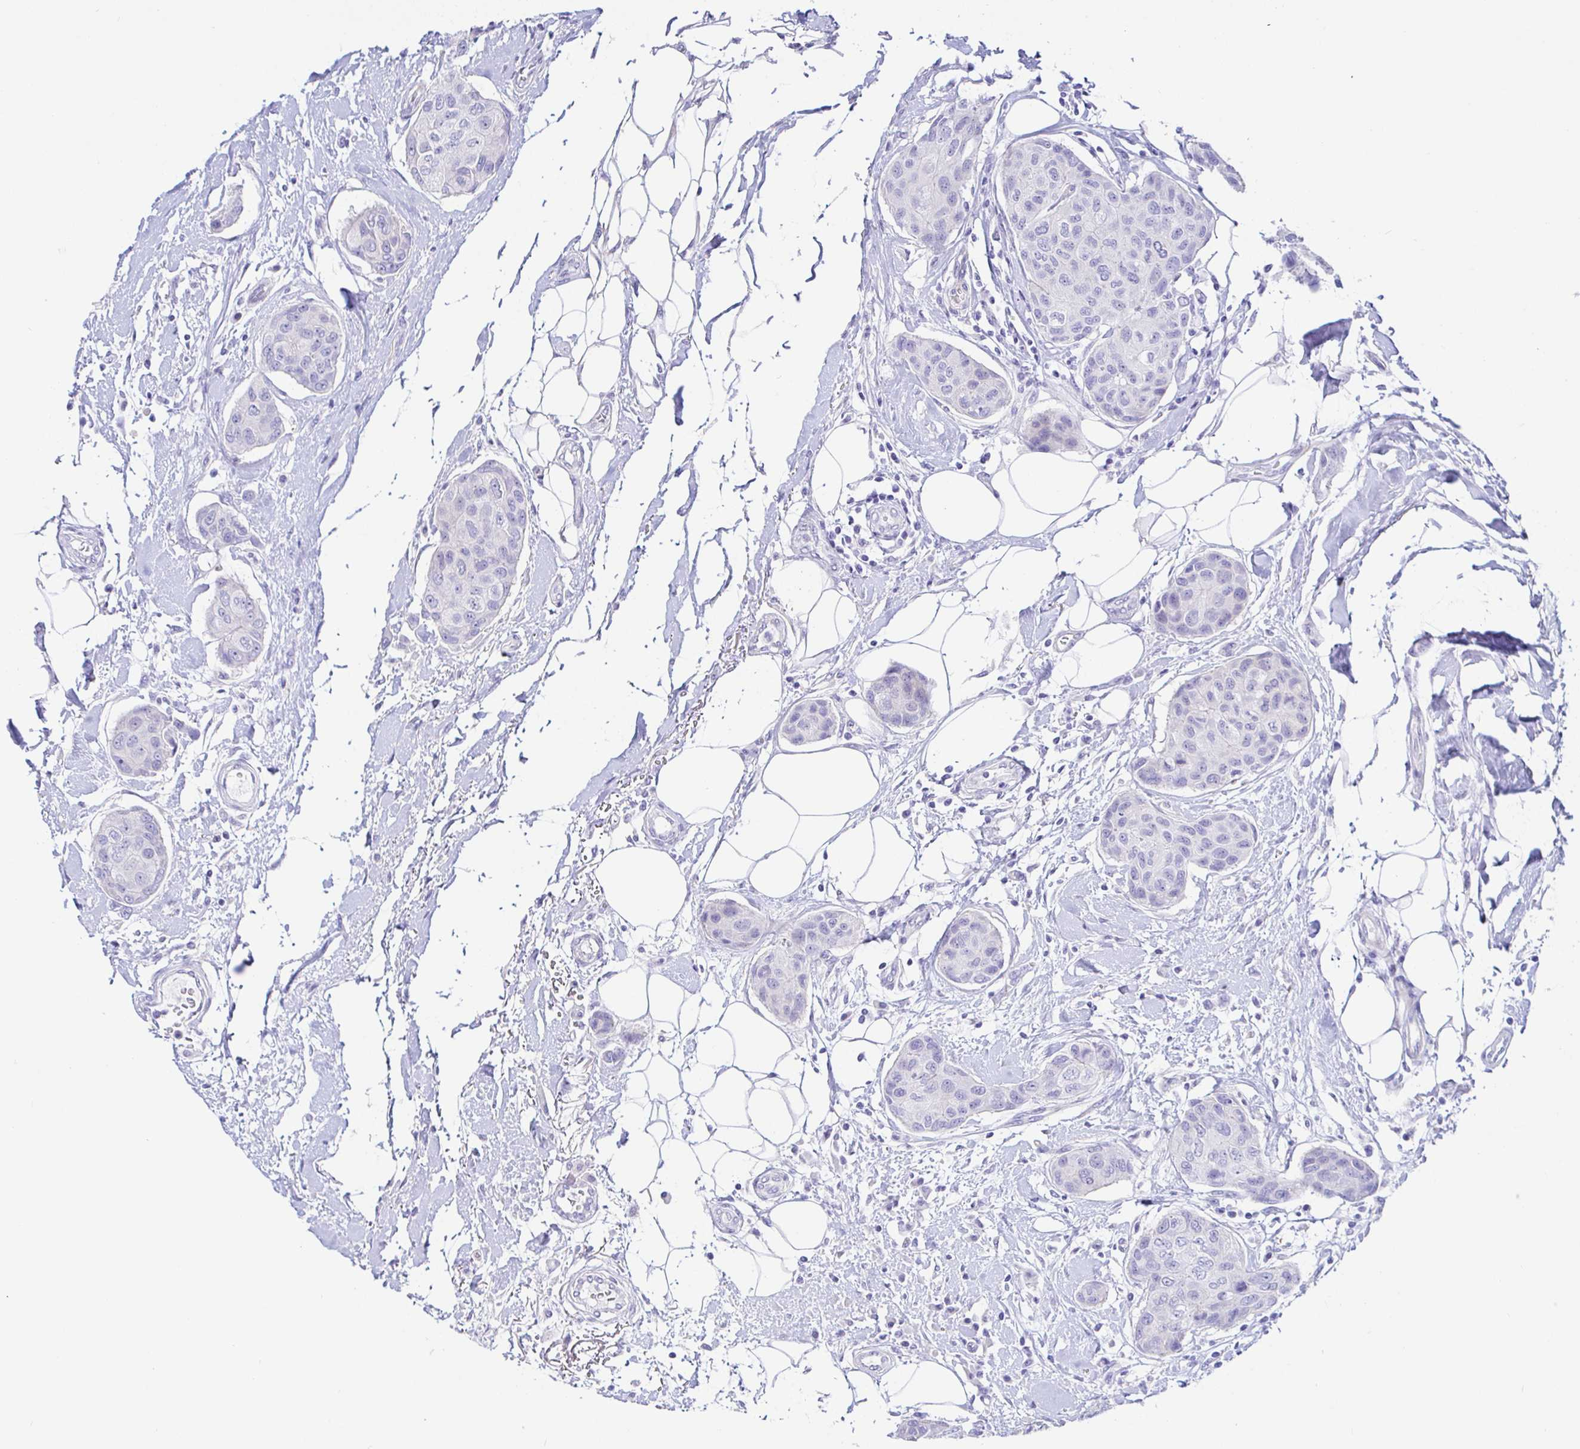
{"staining": {"intensity": "negative", "quantity": "none", "location": "none"}, "tissue": "breast cancer", "cell_type": "Tumor cells", "image_type": "cancer", "snomed": [{"axis": "morphology", "description": "Duct carcinoma"}, {"axis": "topography", "description": "Breast"}, {"axis": "topography", "description": "Lymph node"}], "caption": "The micrograph reveals no staining of tumor cells in breast intraductal carcinoma. (DAB IHC, high magnification).", "gene": "PINLYP", "patient": {"sex": "female", "age": 80}}